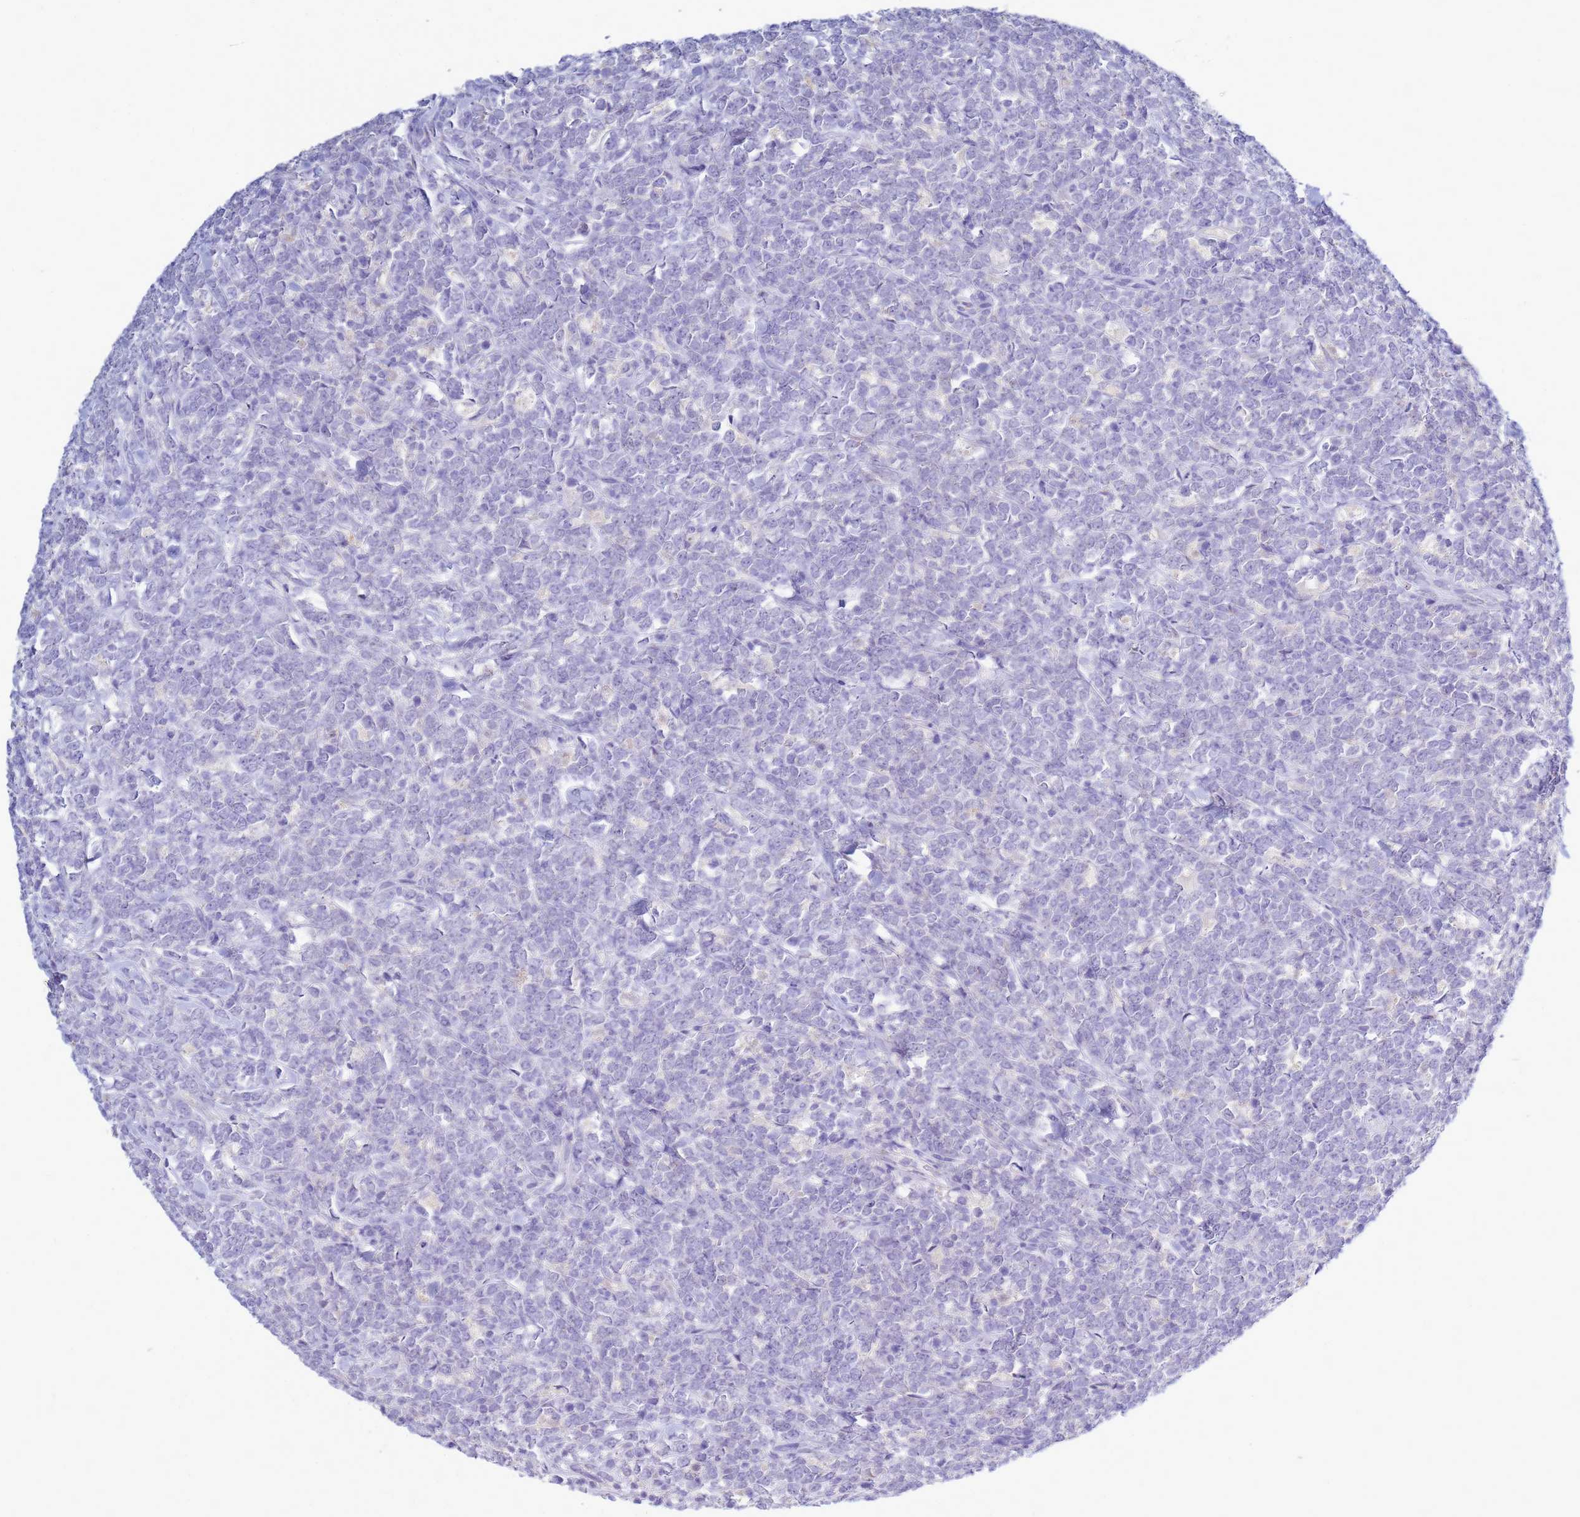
{"staining": {"intensity": "negative", "quantity": "none", "location": "none"}, "tissue": "lymphoma", "cell_type": "Tumor cells", "image_type": "cancer", "snomed": [{"axis": "morphology", "description": "Malignant lymphoma, non-Hodgkin's type, High grade"}, {"axis": "topography", "description": "Small intestine"}], "caption": "Tumor cells show no significant positivity in lymphoma.", "gene": "B3GNT8", "patient": {"sex": "male", "age": 8}}